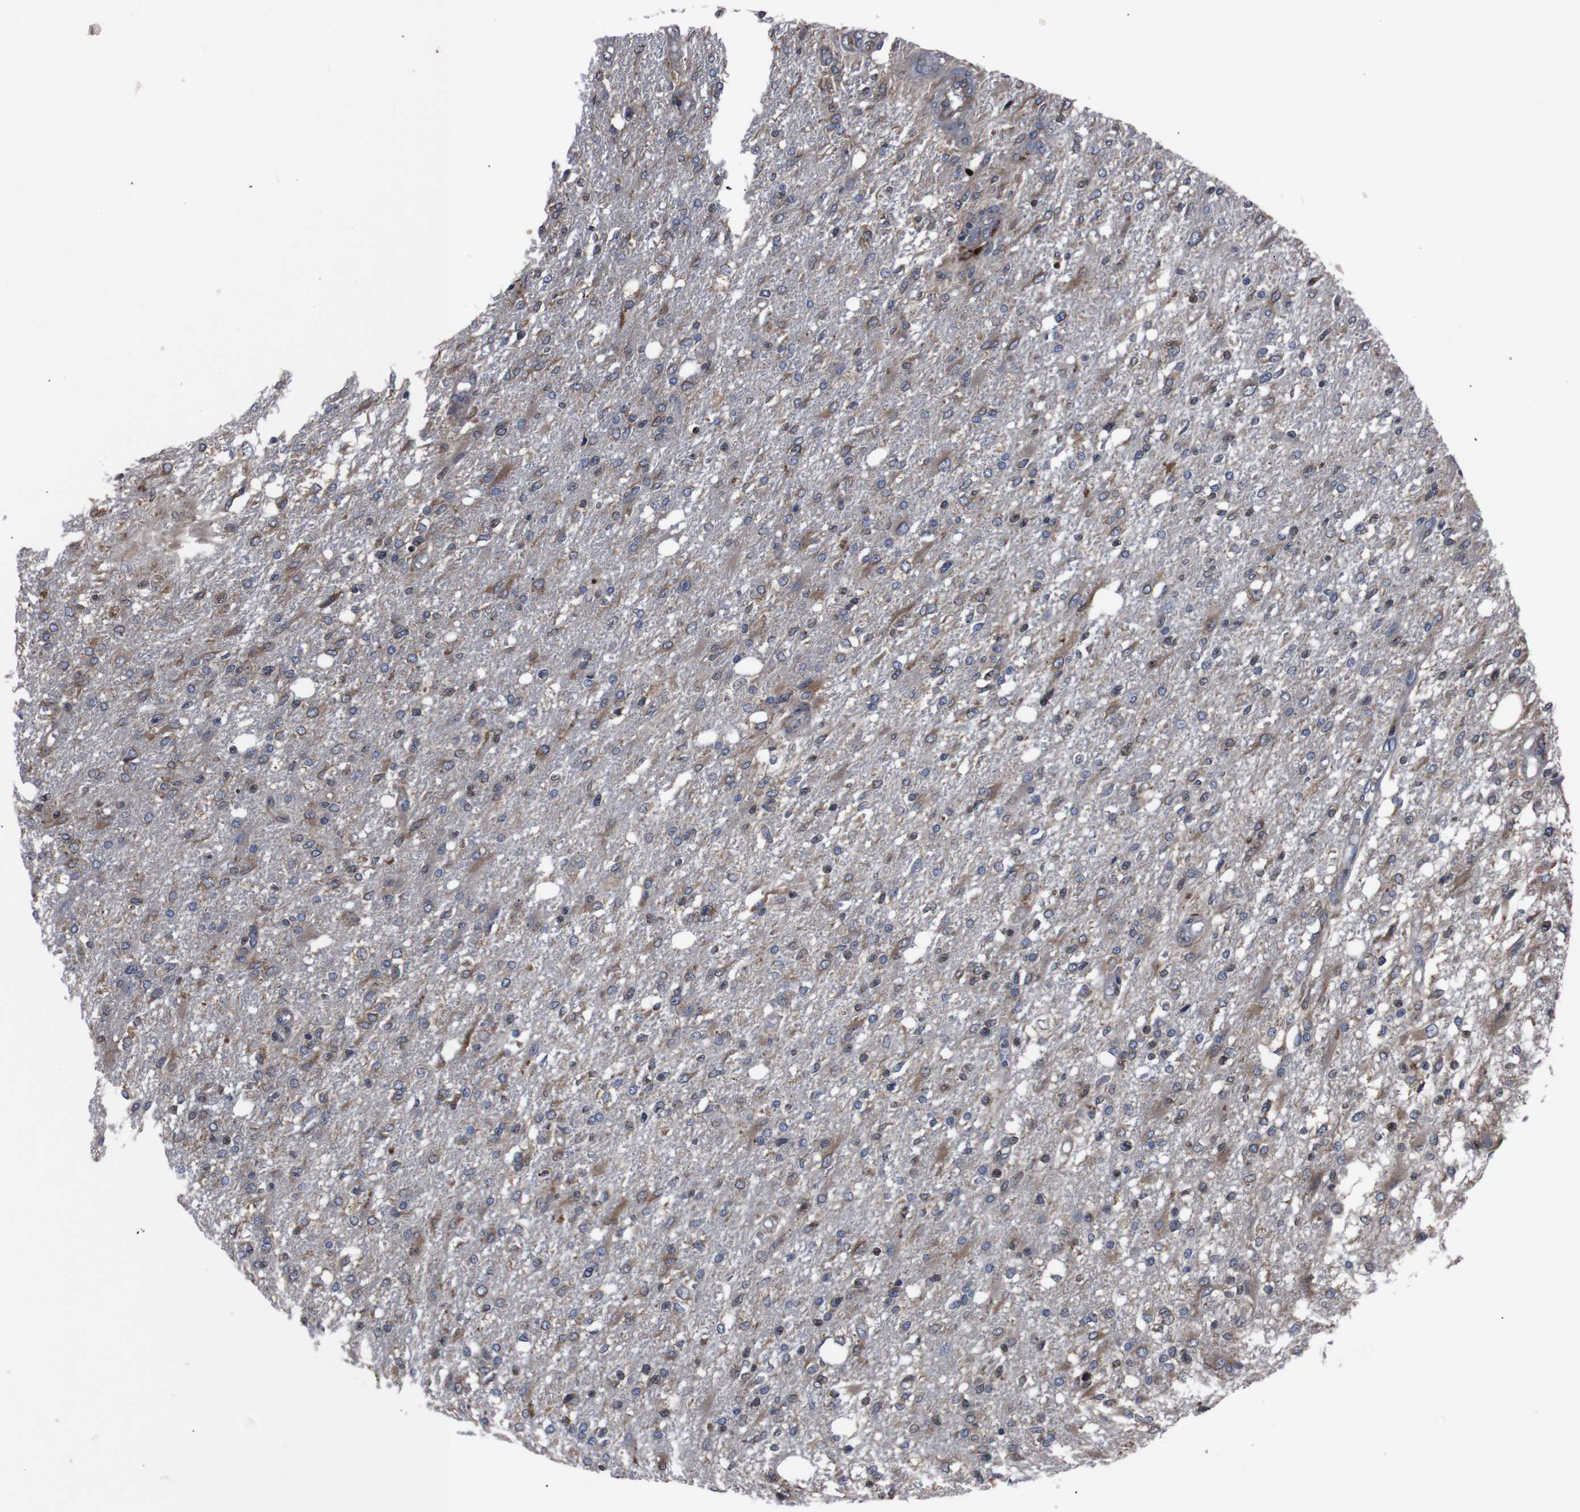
{"staining": {"intensity": "moderate", "quantity": "25%-75%", "location": "cytoplasmic/membranous"}, "tissue": "glioma", "cell_type": "Tumor cells", "image_type": "cancer", "snomed": [{"axis": "morphology", "description": "Glioma, malignant, High grade"}, {"axis": "topography", "description": "Cerebral cortex"}], "caption": "An immunohistochemistry (IHC) image of neoplastic tissue is shown. Protein staining in brown labels moderate cytoplasmic/membranous positivity in high-grade glioma (malignant) within tumor cells. (Stains: DAB in brown, nuclei in blue, Microscopy: brightfield microscopy at high magnification).", "gene": "SIGMAR1", "patient": {"sex": "male", "age": 76}}